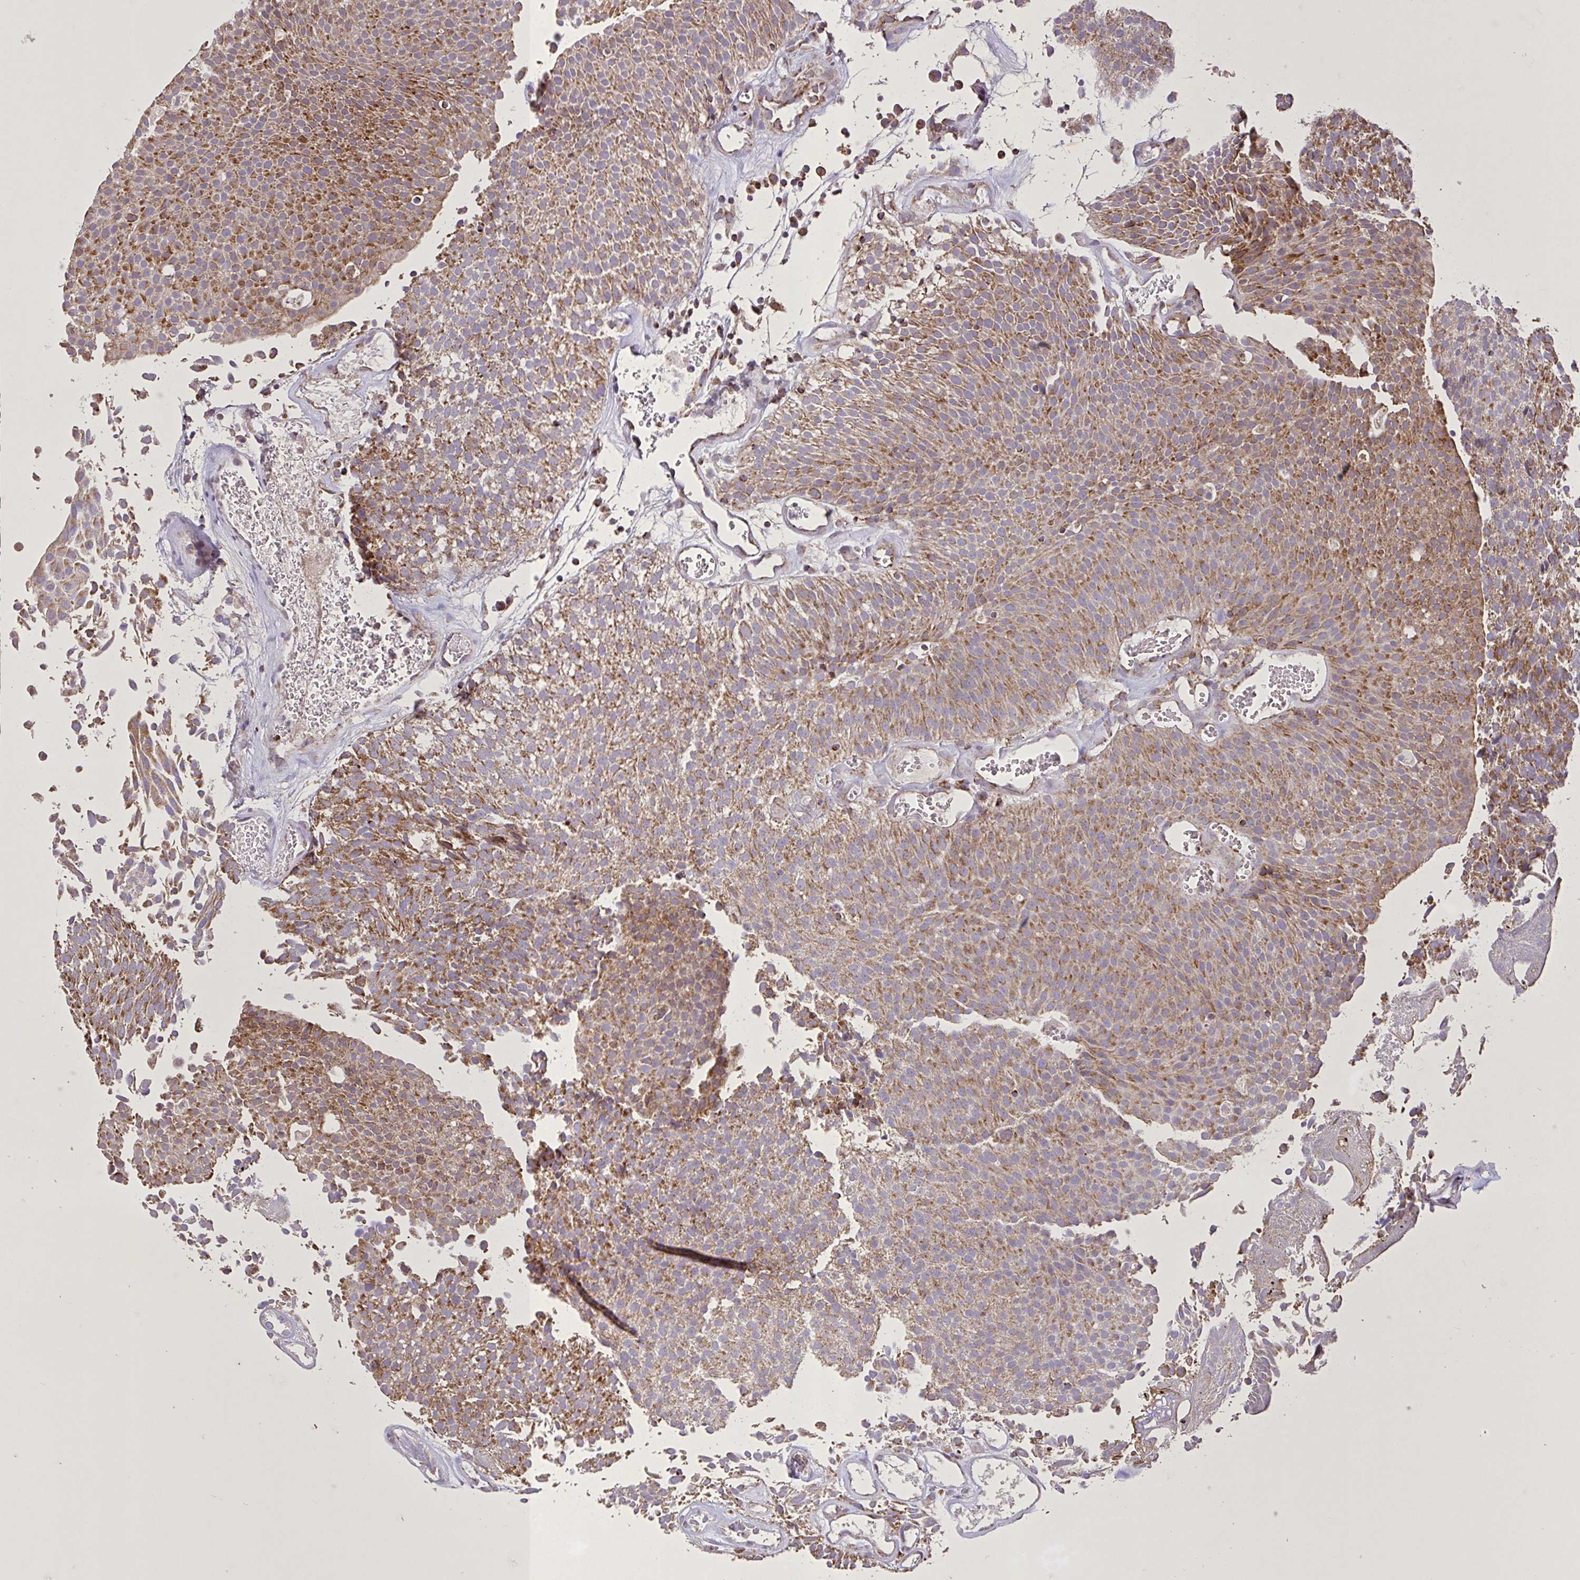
{"staining": {"intensity": "moderate", "quantity": ">75%", "location": "cytoplasmic/membranous"}, "tissue": "urothelial cancer", "cell_type": "Tumor cells", "image_type": "cancer", "snomed": [{"axis": "morphology", "description": "Urothelial carcinoma, Low grade"}, {"axis": "topography", "description": "Urinary bladder"}], "caption": "Immunohistochemical staining of human urothelial carcinoma (low-grade) displays medium levels of moderate cytoplasmic/membranous expression in approximately >75% of tumor cells. Immunohistochemistry stains the protein in brown and the nuclei are stained blue.", "gene": "AGK", "patient": {"sex": "female", "age": 79}}